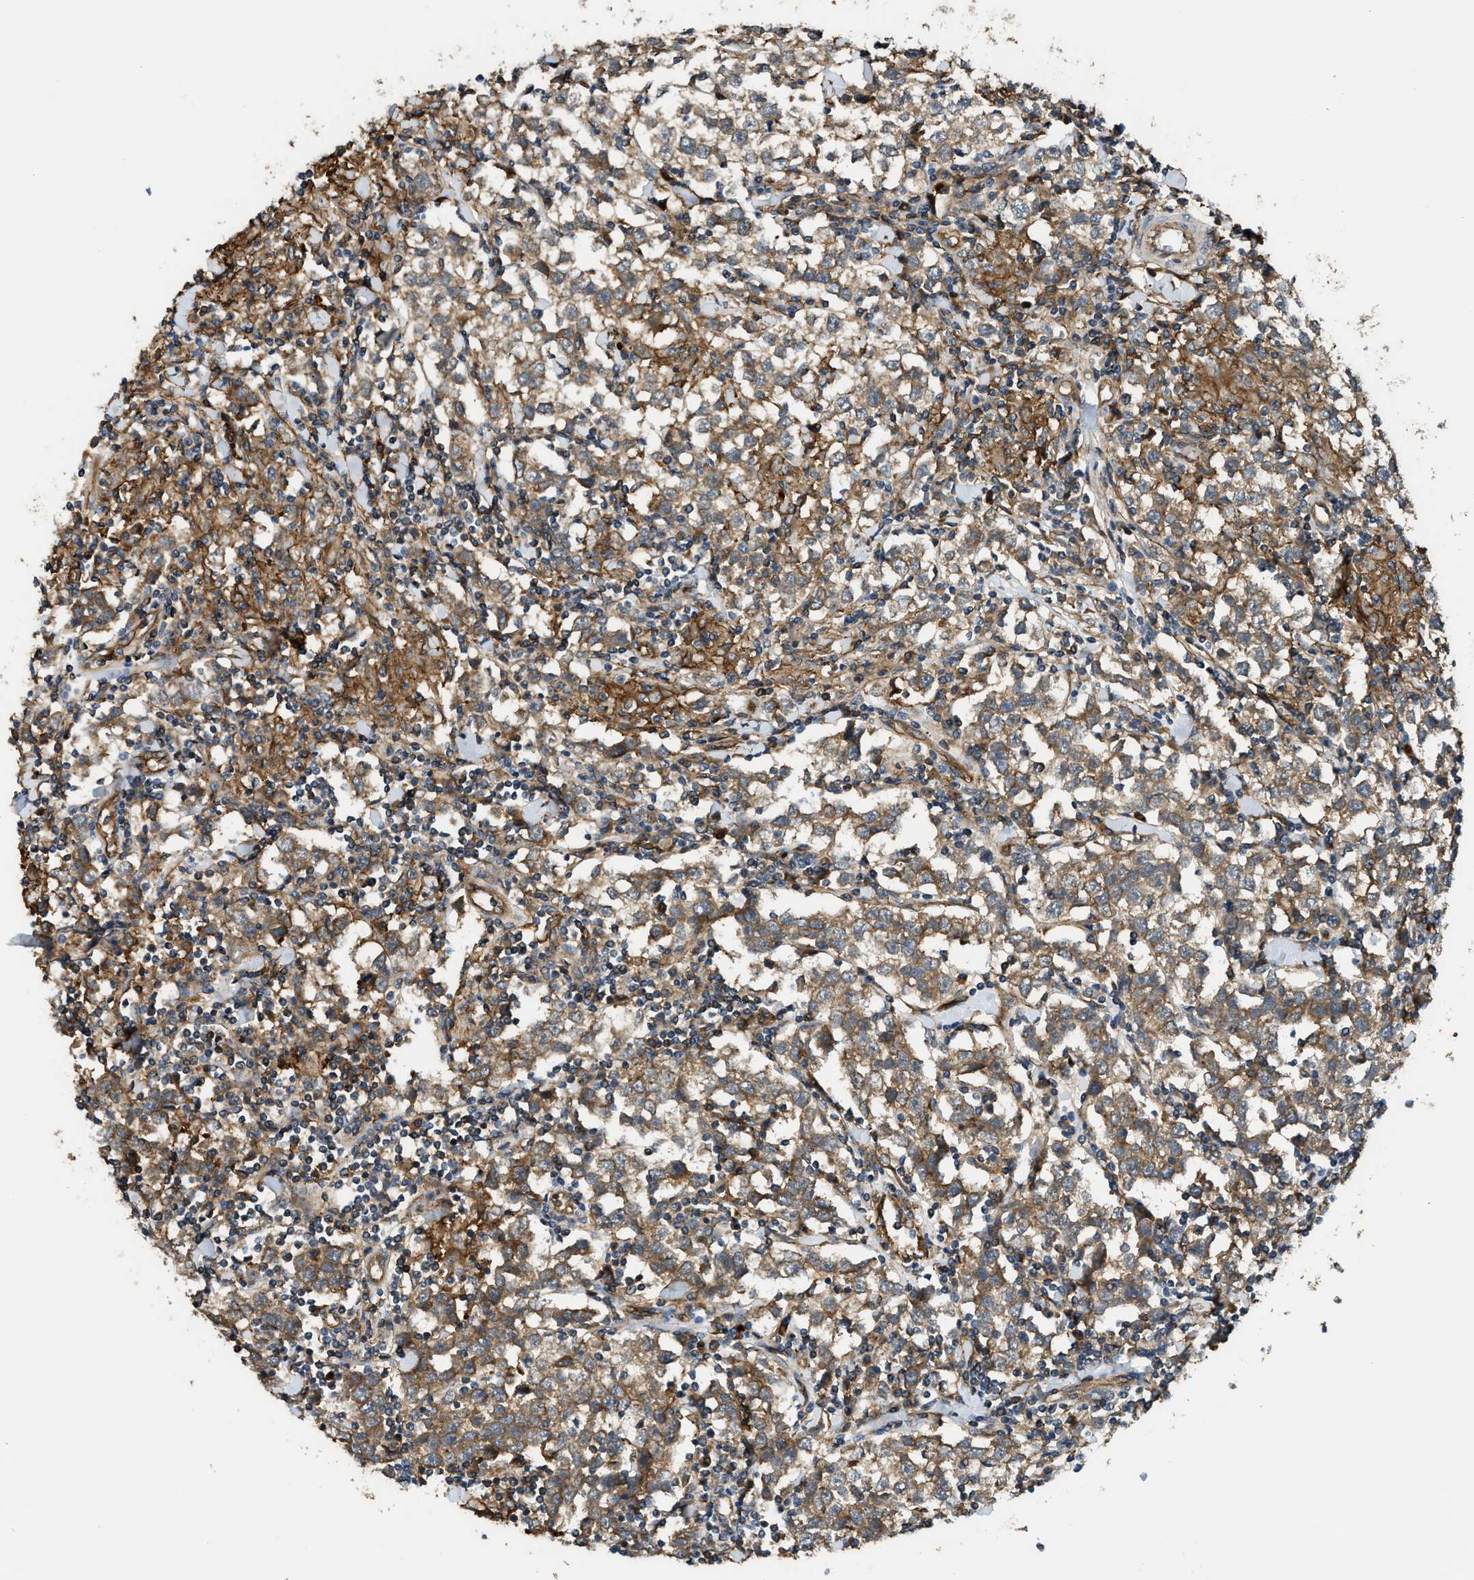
{"staining": {"intensity": "moderate", "quantity": ">75%", "location": "cytoplasmic/membranous"}, "tissue": "testis cancer", "cell_type": "Tumor cells", "image_type": "cancer", "snomed": [{"axis": "morphology", "description": "Seminoma, NOS"}, {"axis": "morphology", "description": "Carcinoma, Embryonal, NOS"}, {"axis": "topography", "description": "Testis"}], "caption": "Immunohistochemical staining of human testis cancer (embryonal carcinoma) exhibits moderate cytoplasmic/membranous protein positivity in approximately >75% of tumor cells.", "gene": "DDHD2", "patient": {"sex": "male", "age": 36}}